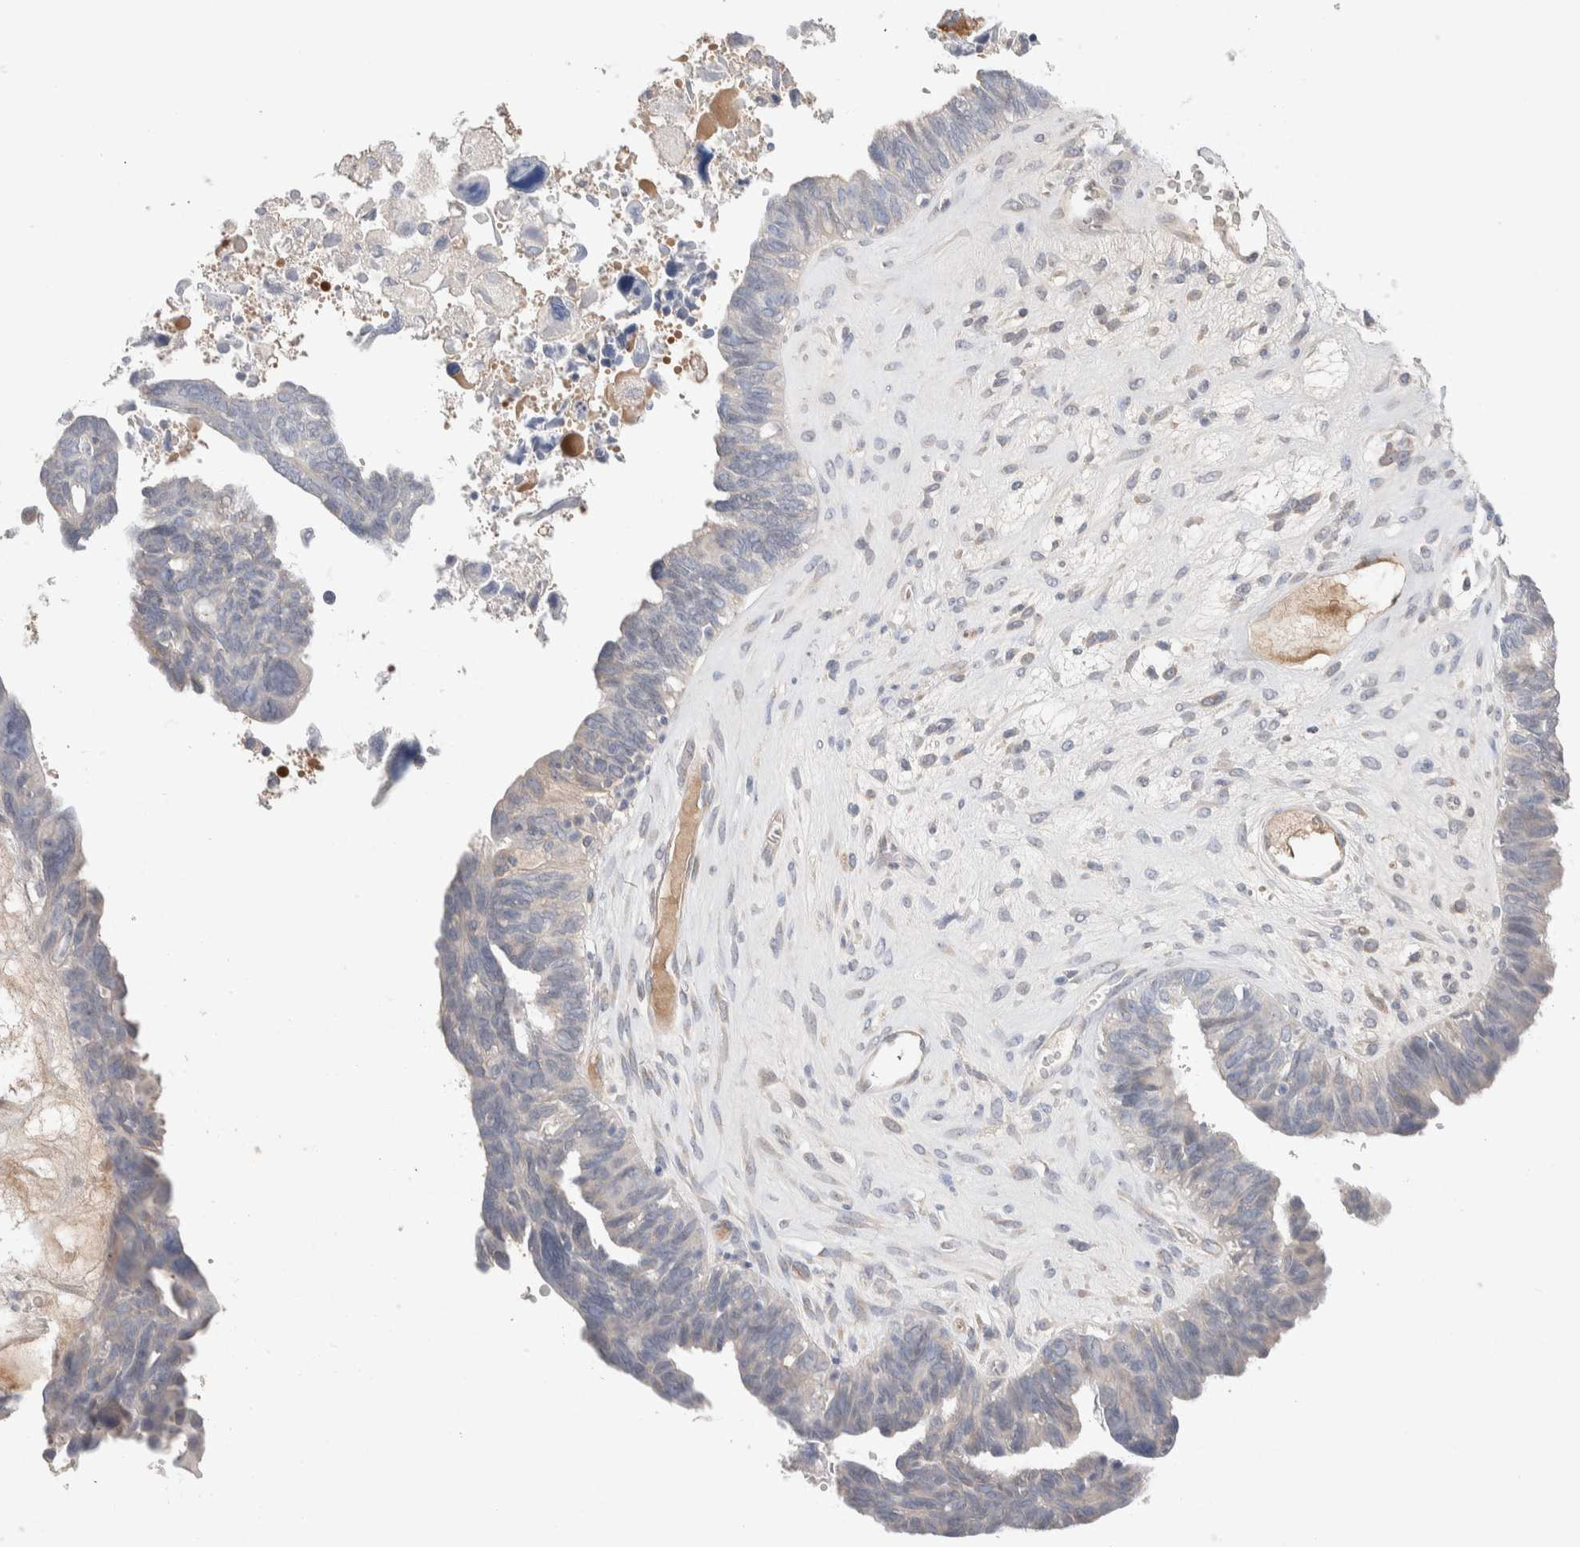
{"staining": {"intensity": "negative", "quantity": "none", "location": "none"}, "tissue": "ovarian cancer", "cell_type": "Tumor cells", "image_type": "cancer", "snomed": [{"axis": "morphology", "description": "Cystadenocarcinoma, serous, NOS"}, {"axis": "topography", "description": "Ovary"}], "caption": "This image is of serous cystadenocarcinoma (ovarian) stained with IHC to label a protein in brown with the nuclei are counter-stained blue. There is no expression in tumor cells.", "gene": "RUSF1", "patient": {"sex": "female", "age": 79}}